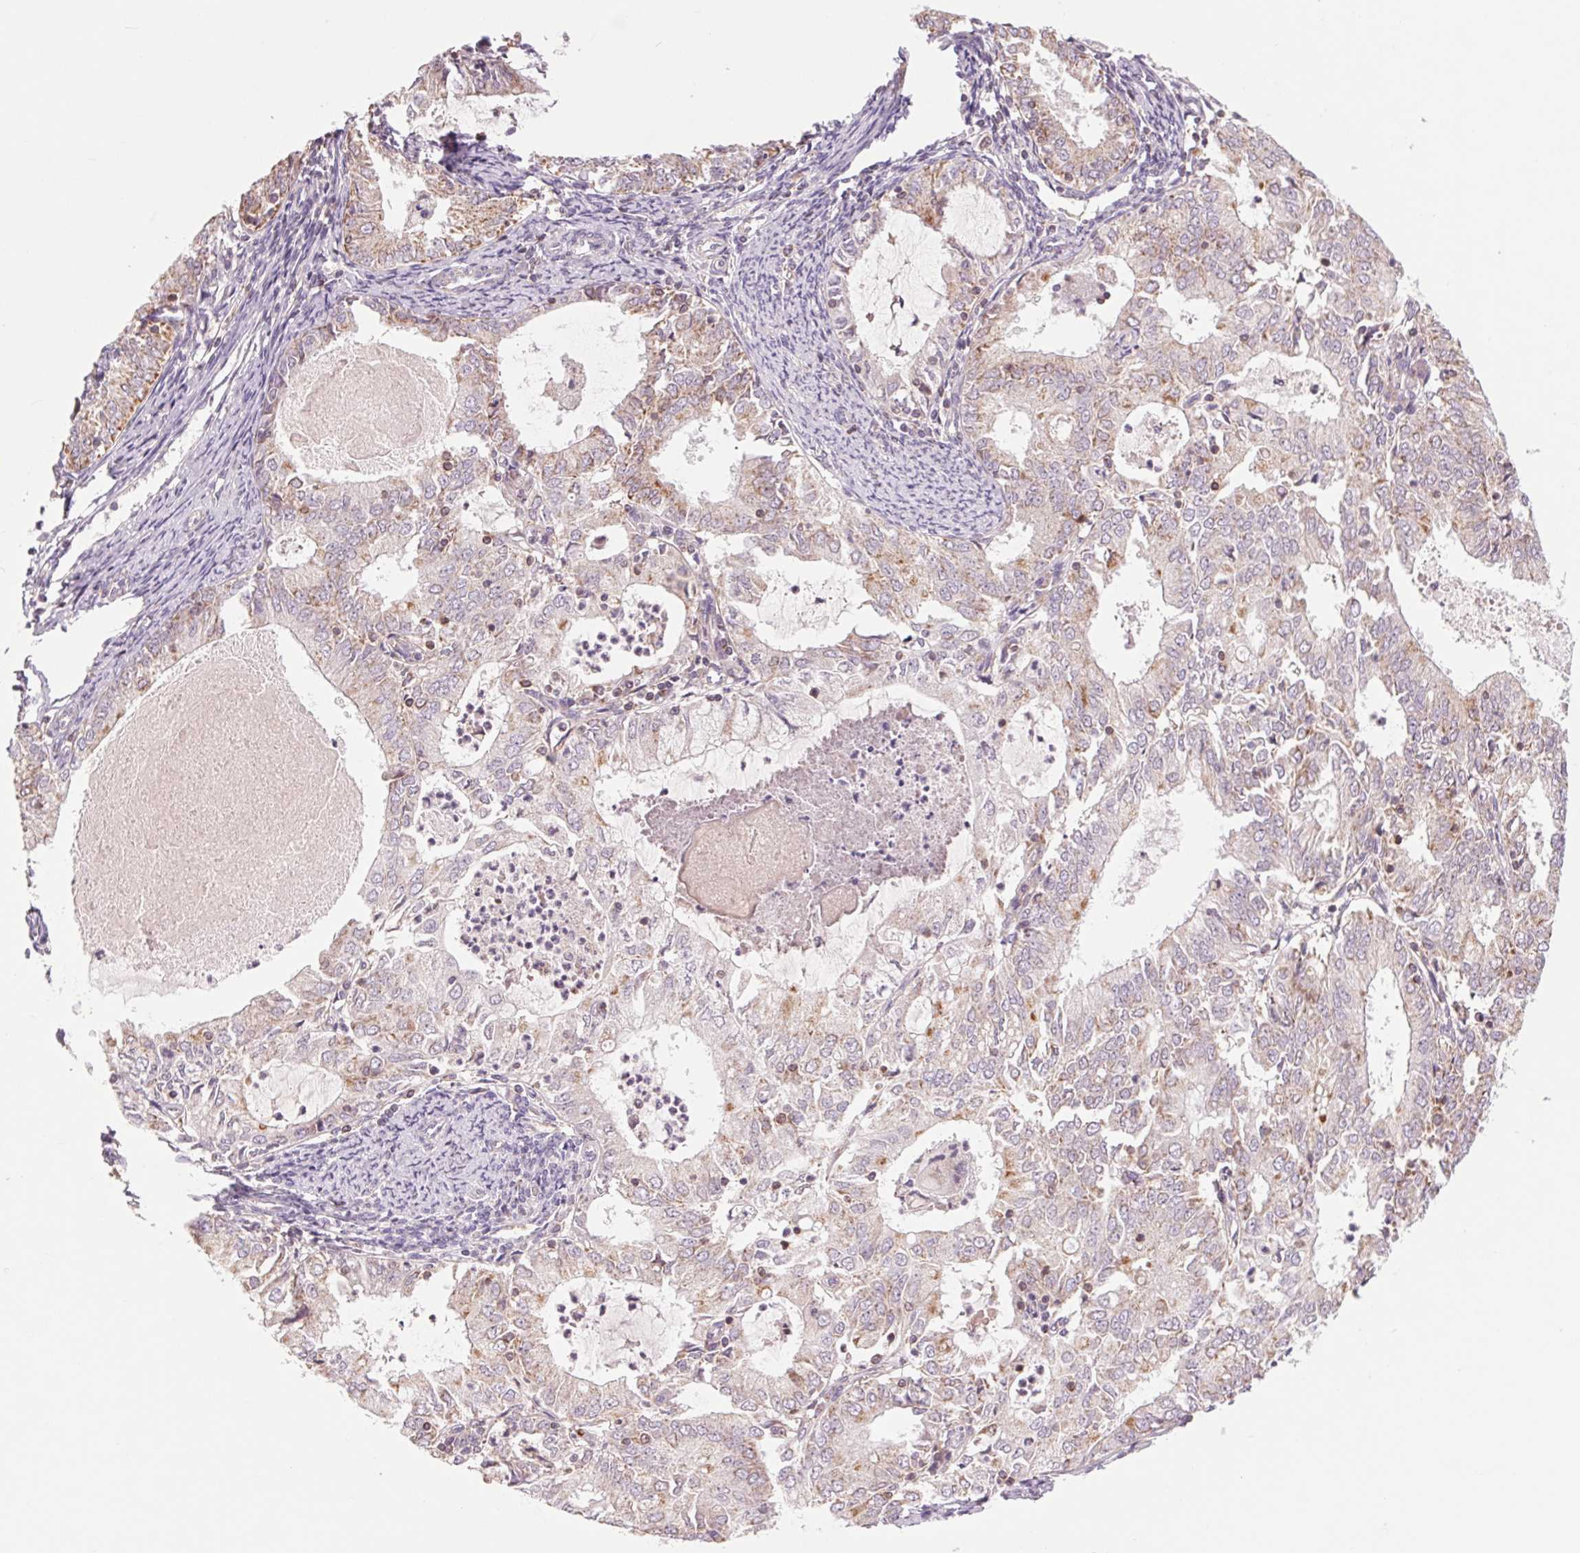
{"staining": {"intensity": "moderate", "quantity": "25%-75%", "location": "cytoplasmic/membranous"}, "tissue": "endometrial cancer", "cell_type": "Tumor cells", "image_type": "cancer", "snomed": [{"axis": "morphology", "description": "Adenocarcinoma, NOS"}, {"axis": "topography", "description": "Endometrium"}], "caption": "Endometrial adenocarcinoma stained with IHC shows moderate cytoplasmic/membranous staining in approximately 25%-75% of tumor cells.", "gene": "COX6A1", "patient": {"sex": "female", "age": 57}}